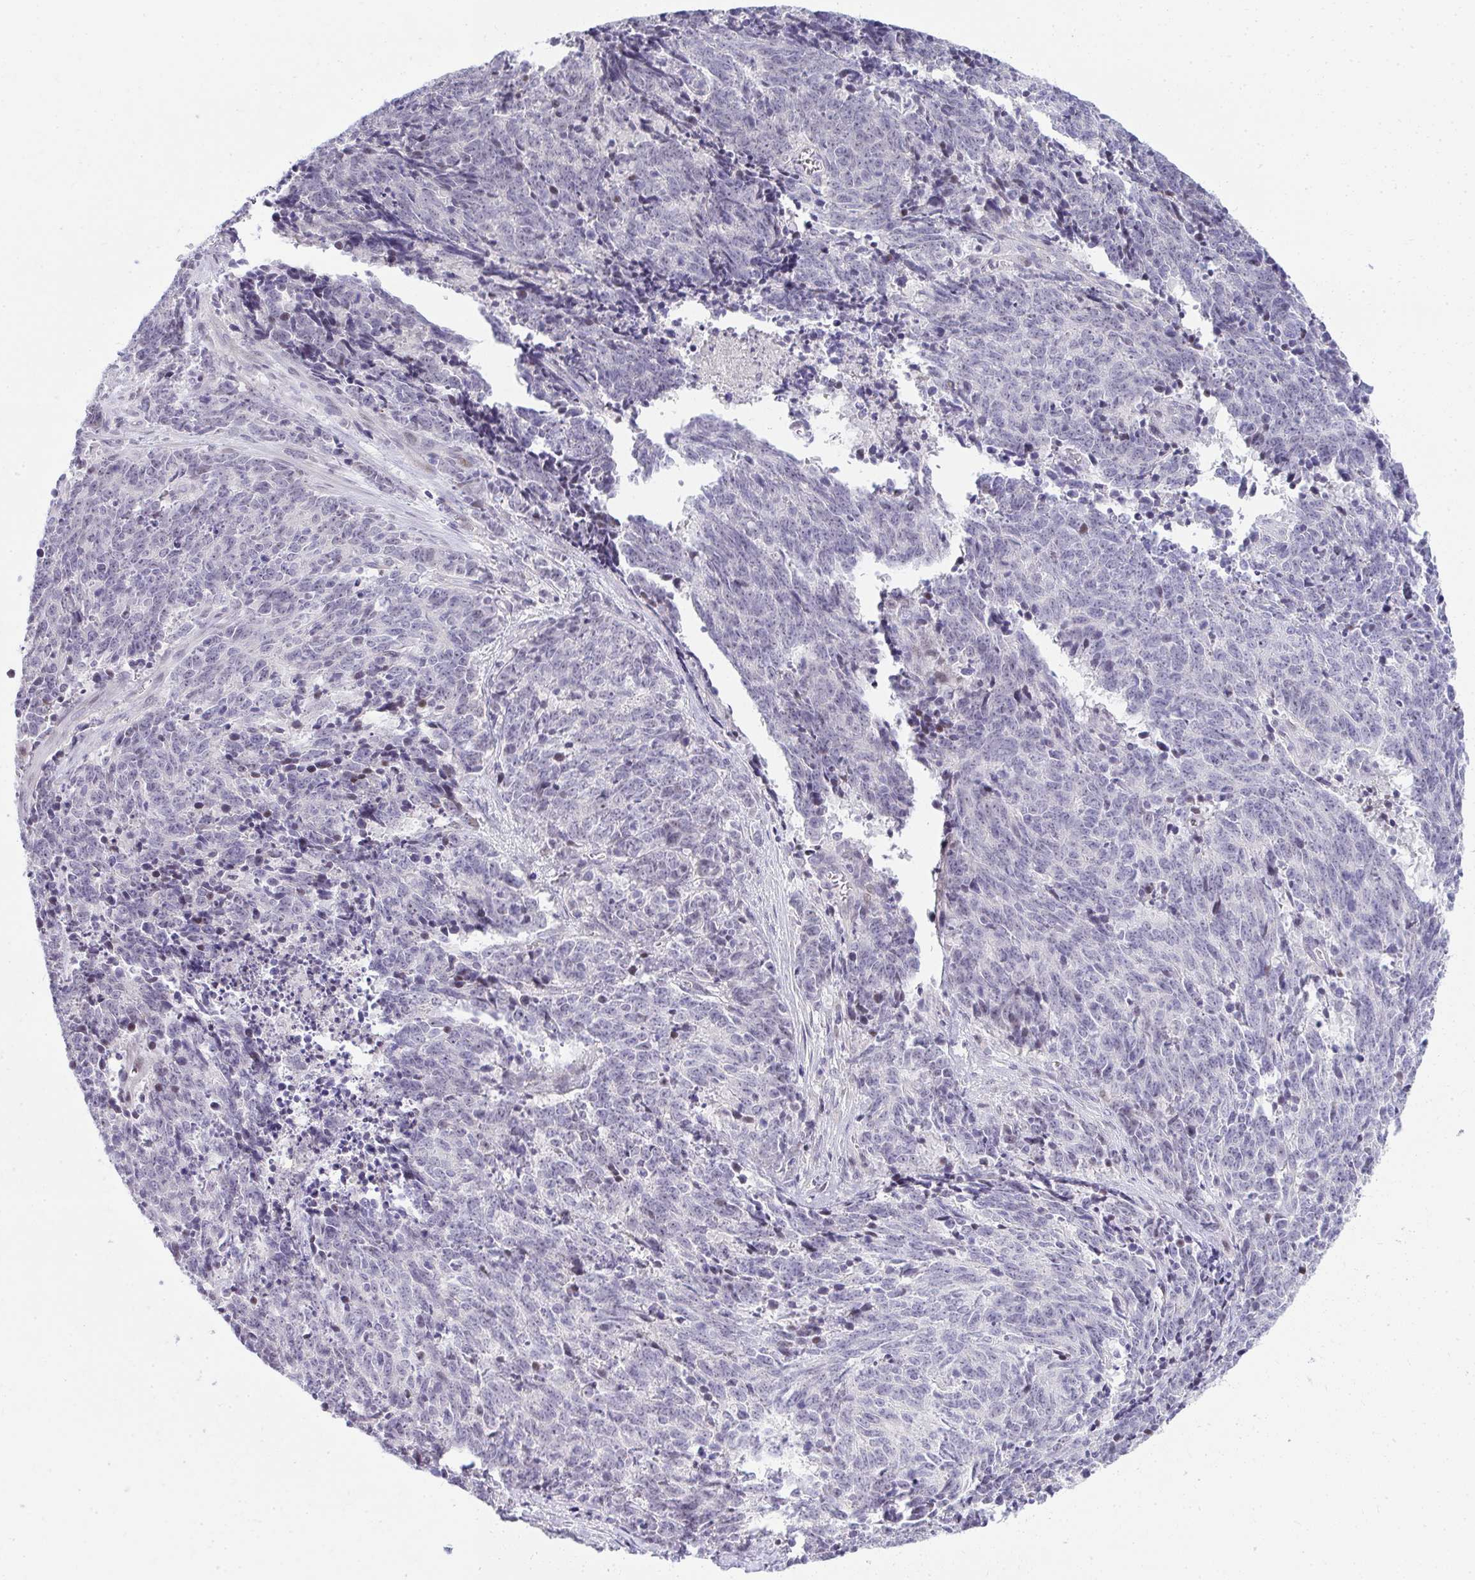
{"staining": {"intensity": "negative", "quantity": "none", "location": "none"}, "tissue": "cervical cancer", "cell_type": "Tumor cells", "image_type": "cancer", "snomed": [{"axis": "morphology", "description": "Squamous cell carcinoma, NOS"}, {"axis": "topography", "description": "Cervix"}], "caption": "High magnification brightfield microscopy of cervical cancer (squamous cell carcinoma) stained with DAB (3,3'-diaminobenzidine) (brown) and counterstained with hematoxylin (blue): tumor cells show no significant positivity.", "gene": "EID3", "patient": {"sex": "female", "age": 29}}